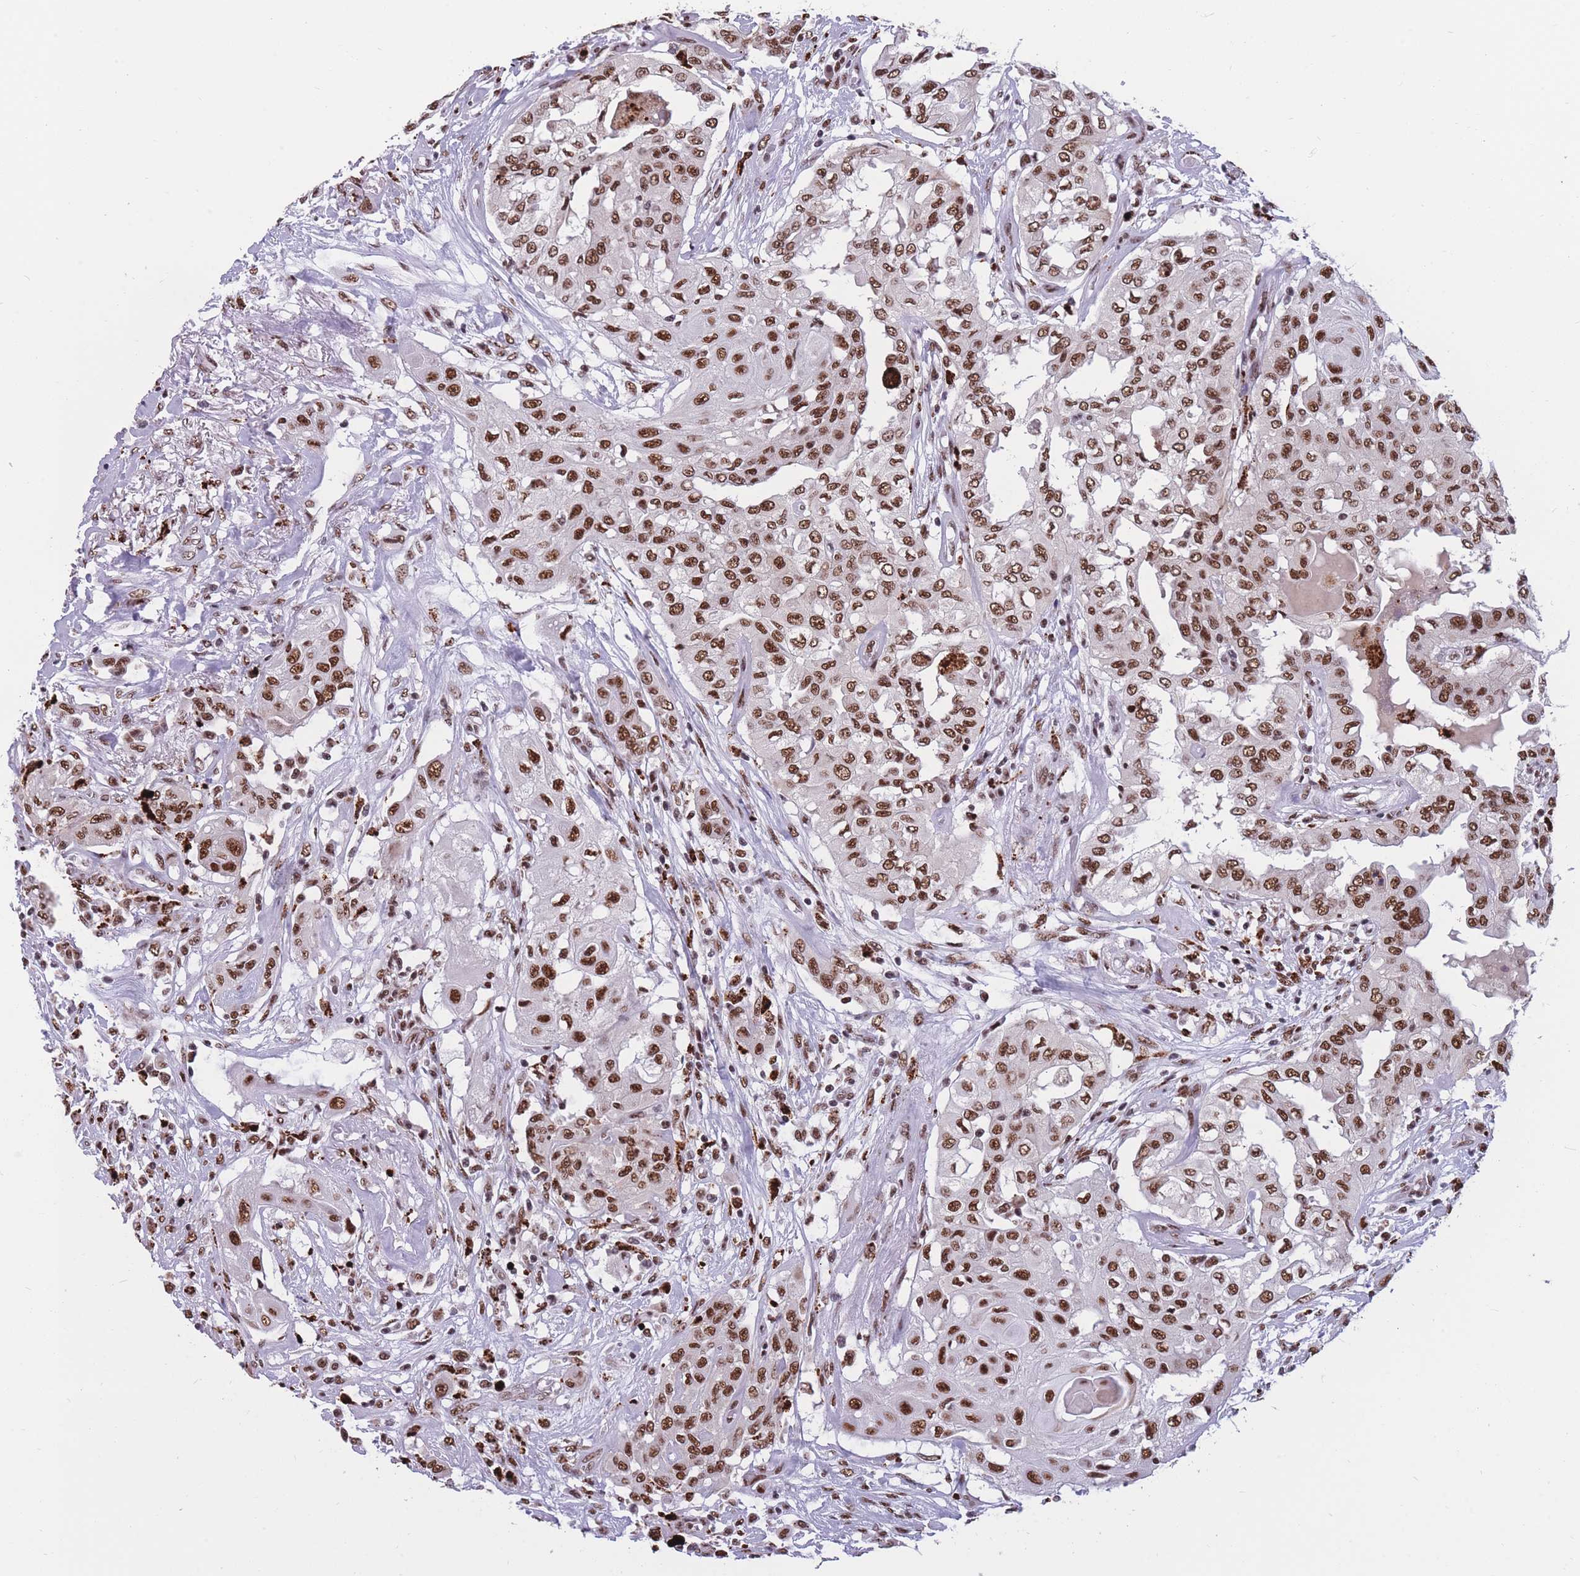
{"staining": {"intensity": "moderate", "quantity": ">75%", "location": "nuclear"}, "tissue": "thyroid cancer", "cell_type": "Tumor cells", "image_type": "cancer", "snomed": [{"axis": "morphology", "description": "Papillary adenocarcinoma, NOS"}, {"axis": "topography", "description": "Thyroid gland"}], "caption": "IHC staining of thyroid cancer, which demonstrates medium levels of moderate nuclear positivity in about >75% of tumor cells indicating moderate nuclear protein staining. The staining was performed using DAB (3,3'-diaminobenzidine) (brown) for protein detection and nuclei were counterstained in hematoxylin (blue).", "gene": "PRPF19", "patient": {"sex": "female", "age": 59}}